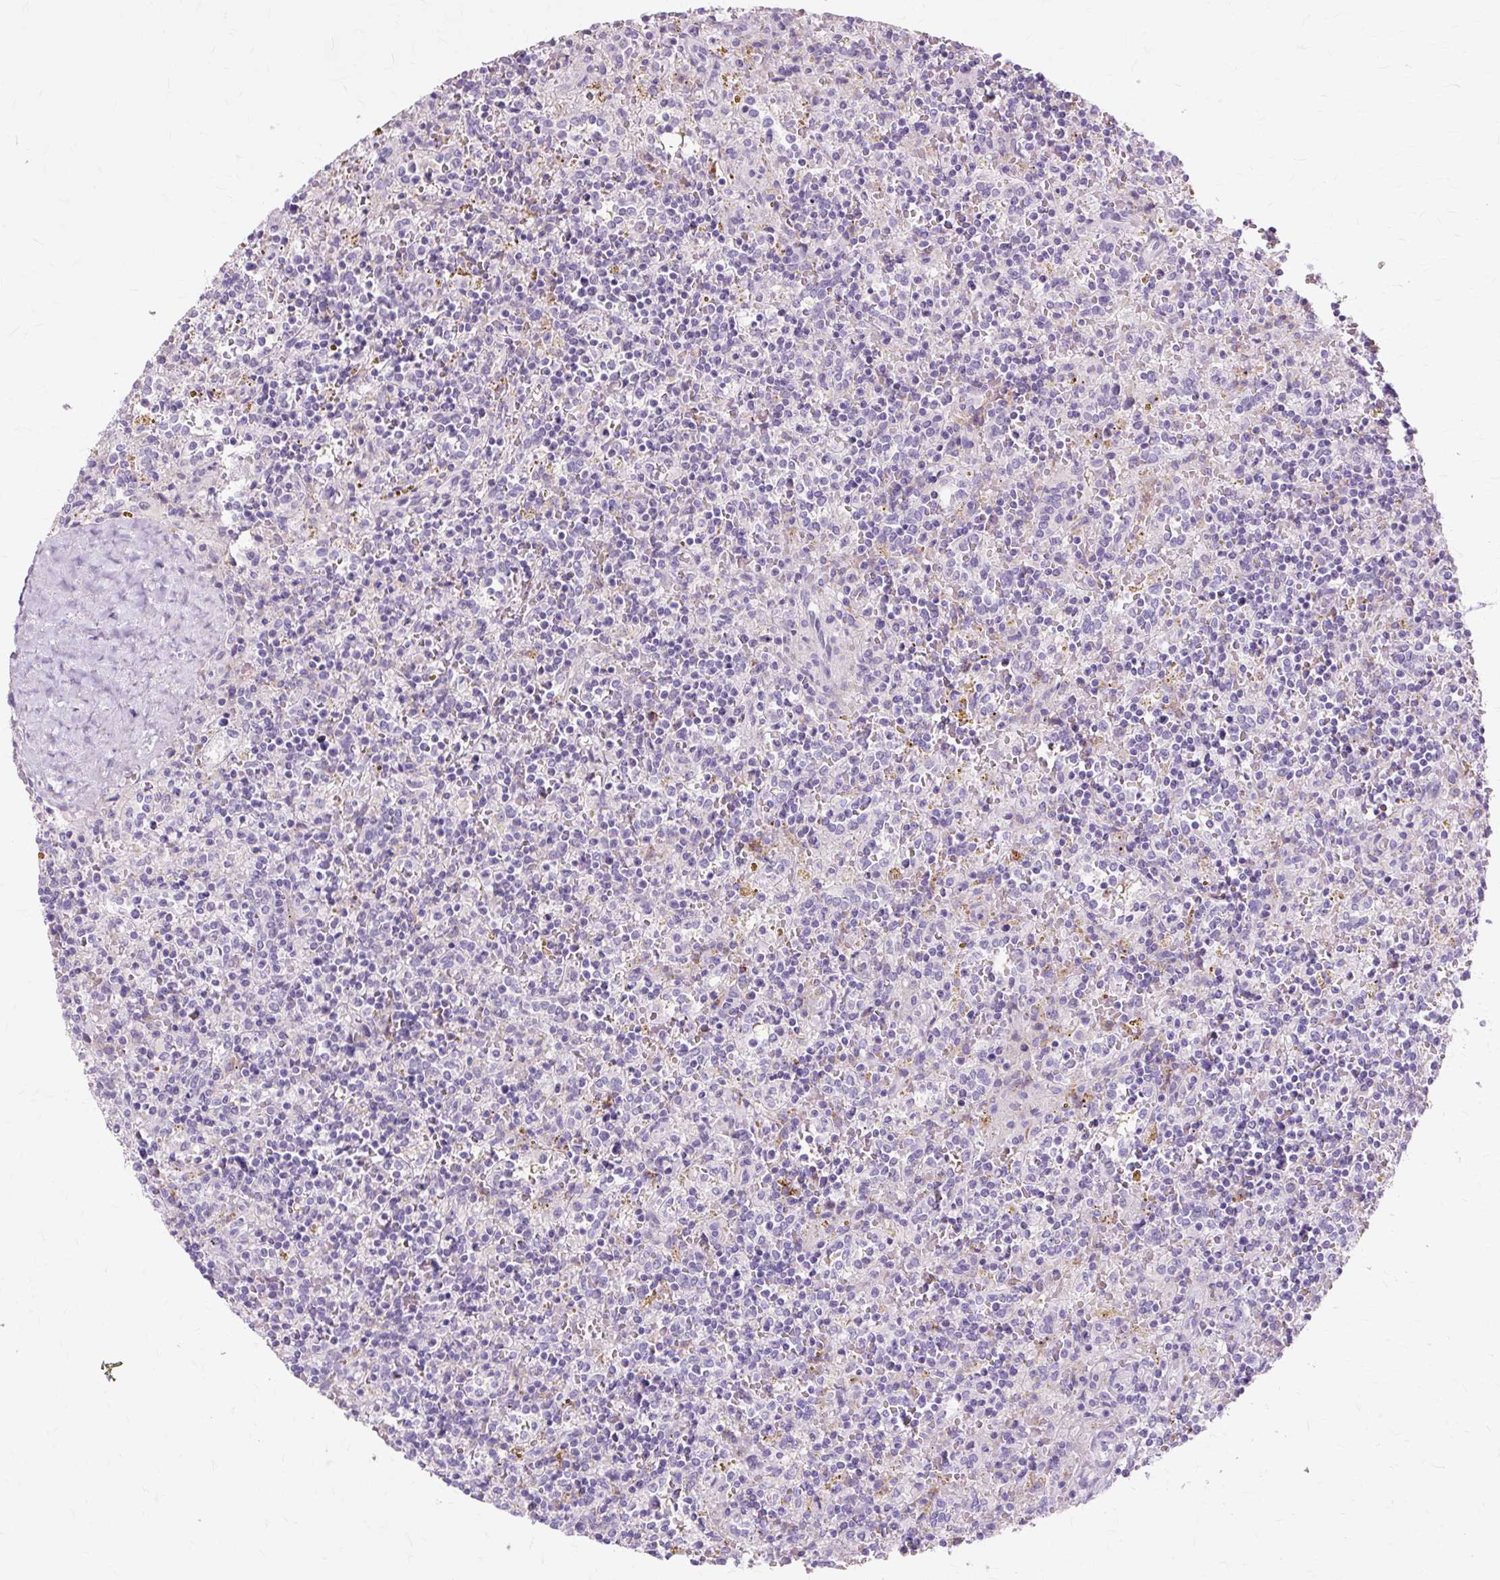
{"staining": {"intensity": "negative", "quantity": "none", "location": "none"}, "tissue": "lymphoma", "cell_type": "Tumor cells", "image_type": "cancer", "snomed": [{"axis": "morphology", "description": "Malignant lymphoma, non-Hodgkin's type, Low grade"}, {"axis": "topography", "description": "Spleen"}], "caption": "There is no significant positivity in tumor cells of lymphoma.", "gene": "IRX2", "patient": {"sex": "male", "age": 67}}